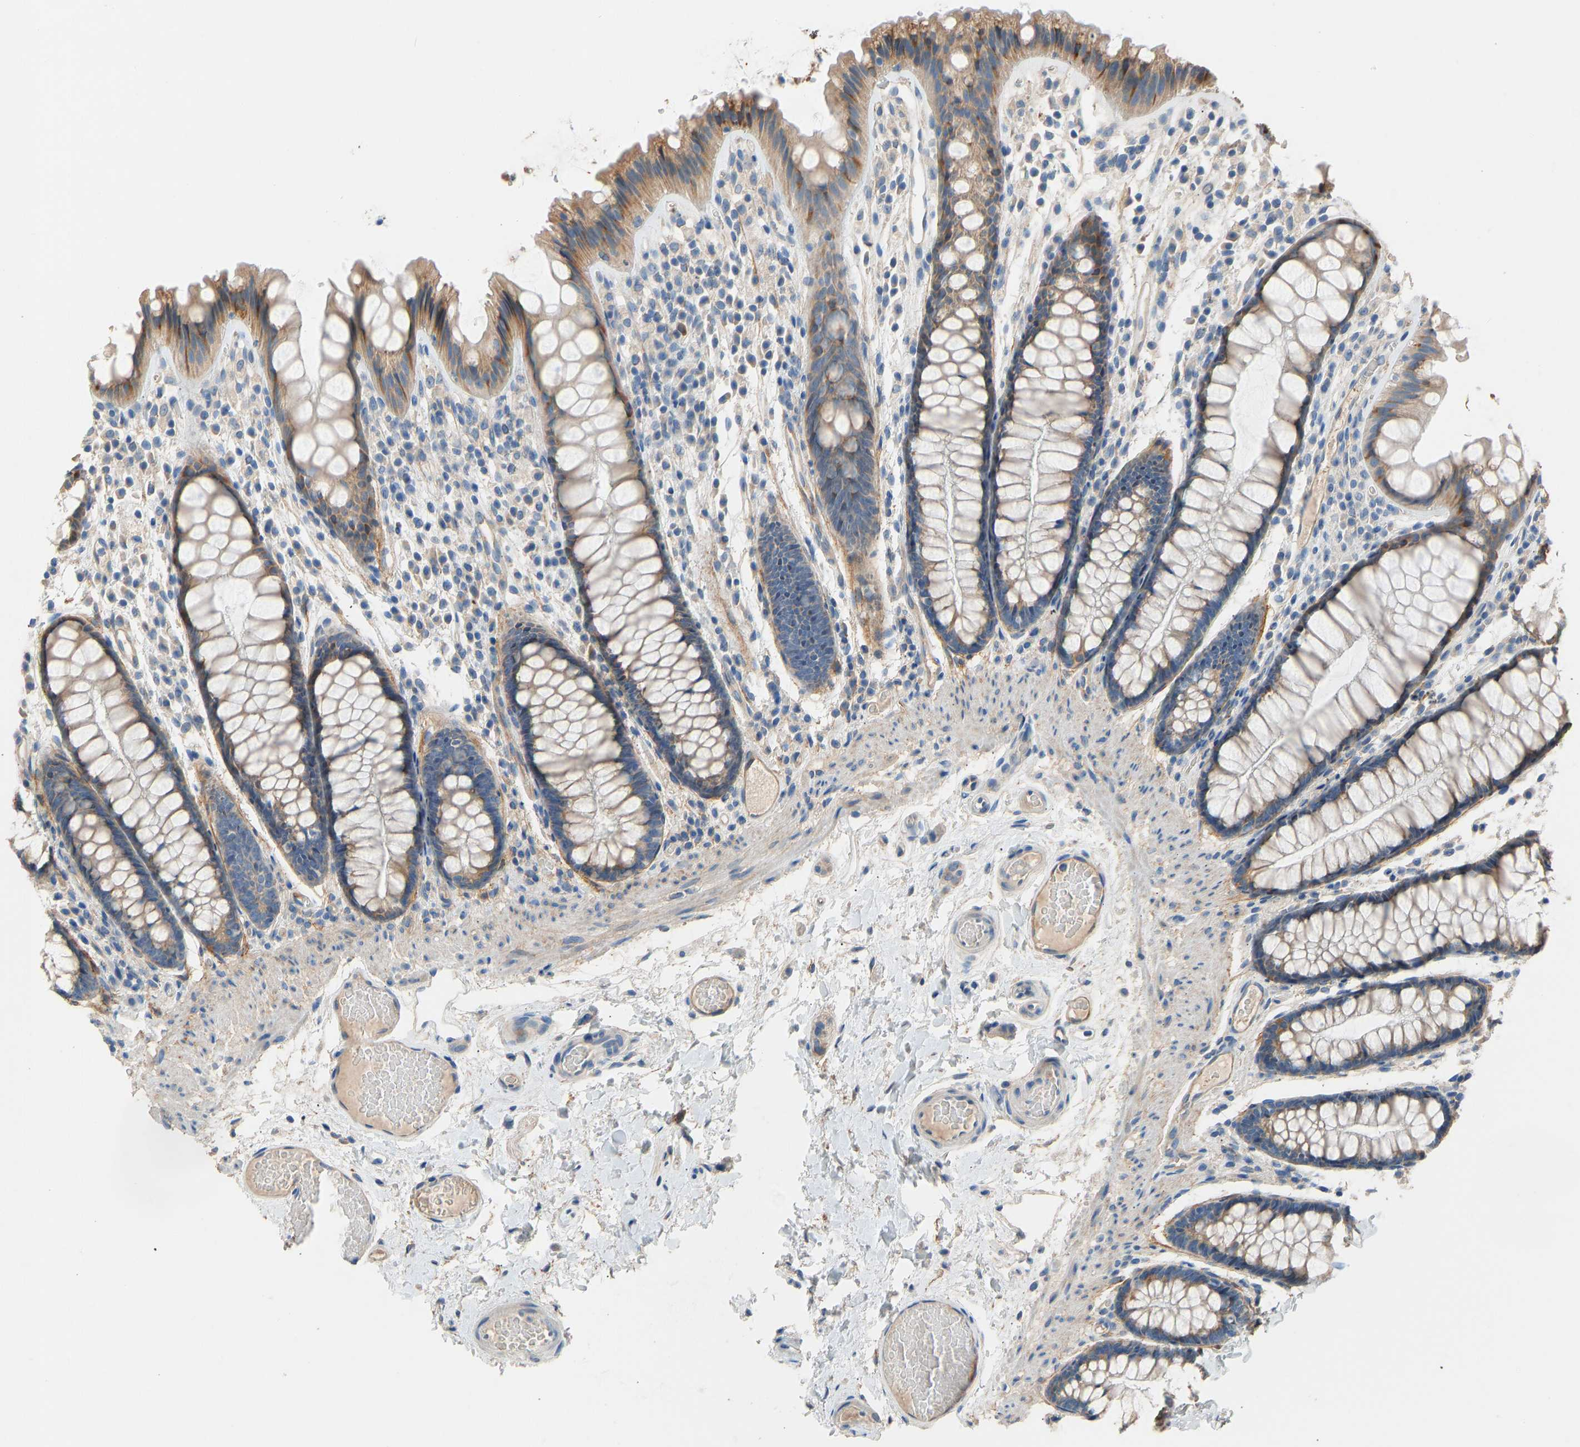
{"staining": {"intensity": "negative", "quantity": "none", "location": "none"}, "tissue": "colon", "cell_type": "Endothelial cells", "image_type": "normal", "snomed": [{"axis": "morphology", "description": "Normal tissue, NOS"}, {"axis": "topography", "description": "Colon"}], "caption": "This is an IHC image of unremarkable colon. There is no expression in endothelial cells.", "gene": "TGFBR3", "patient": {"sex": "female", "age": 56}}